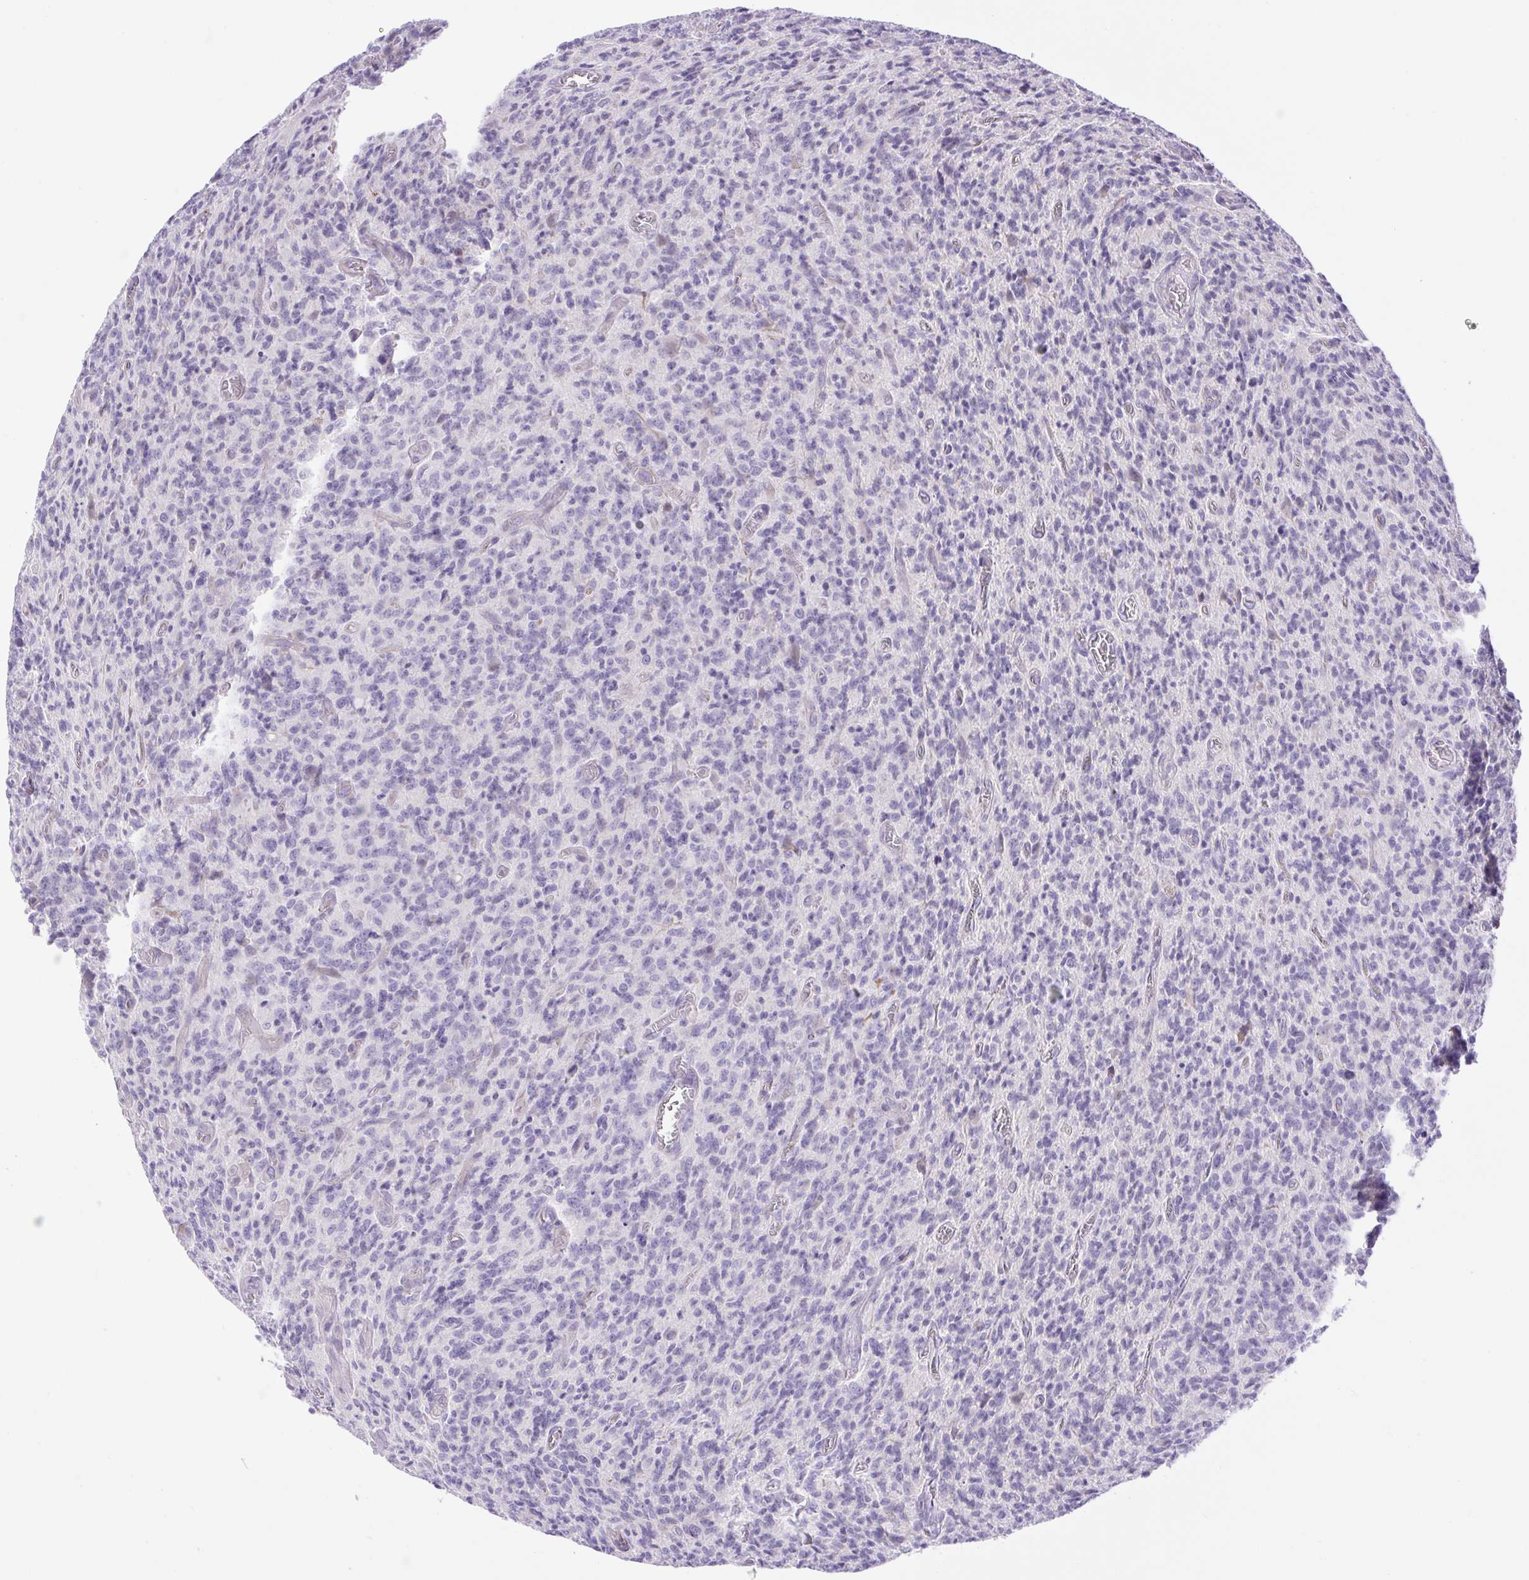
{"staining": {"intensity": "negative", "quantity": "none", "location": "none"}, "tissue": "glioma", "cell_type": "Tumor cells", "image_type": "cancer", "snomed": [{"axis": "morphology", "description": "Glioma, malignant, High grade"}, {"axis": "topography", "description": "Brain"}], "caption": "Protein analysis of high-grade glioma (malignant) demonstrates no significant positivity in tumor cells. (Immunohistochemistry, brightfield microscopy, high magnification).", "gene": "FAM177B", "patient": {"sex": "male", "age": 76}}